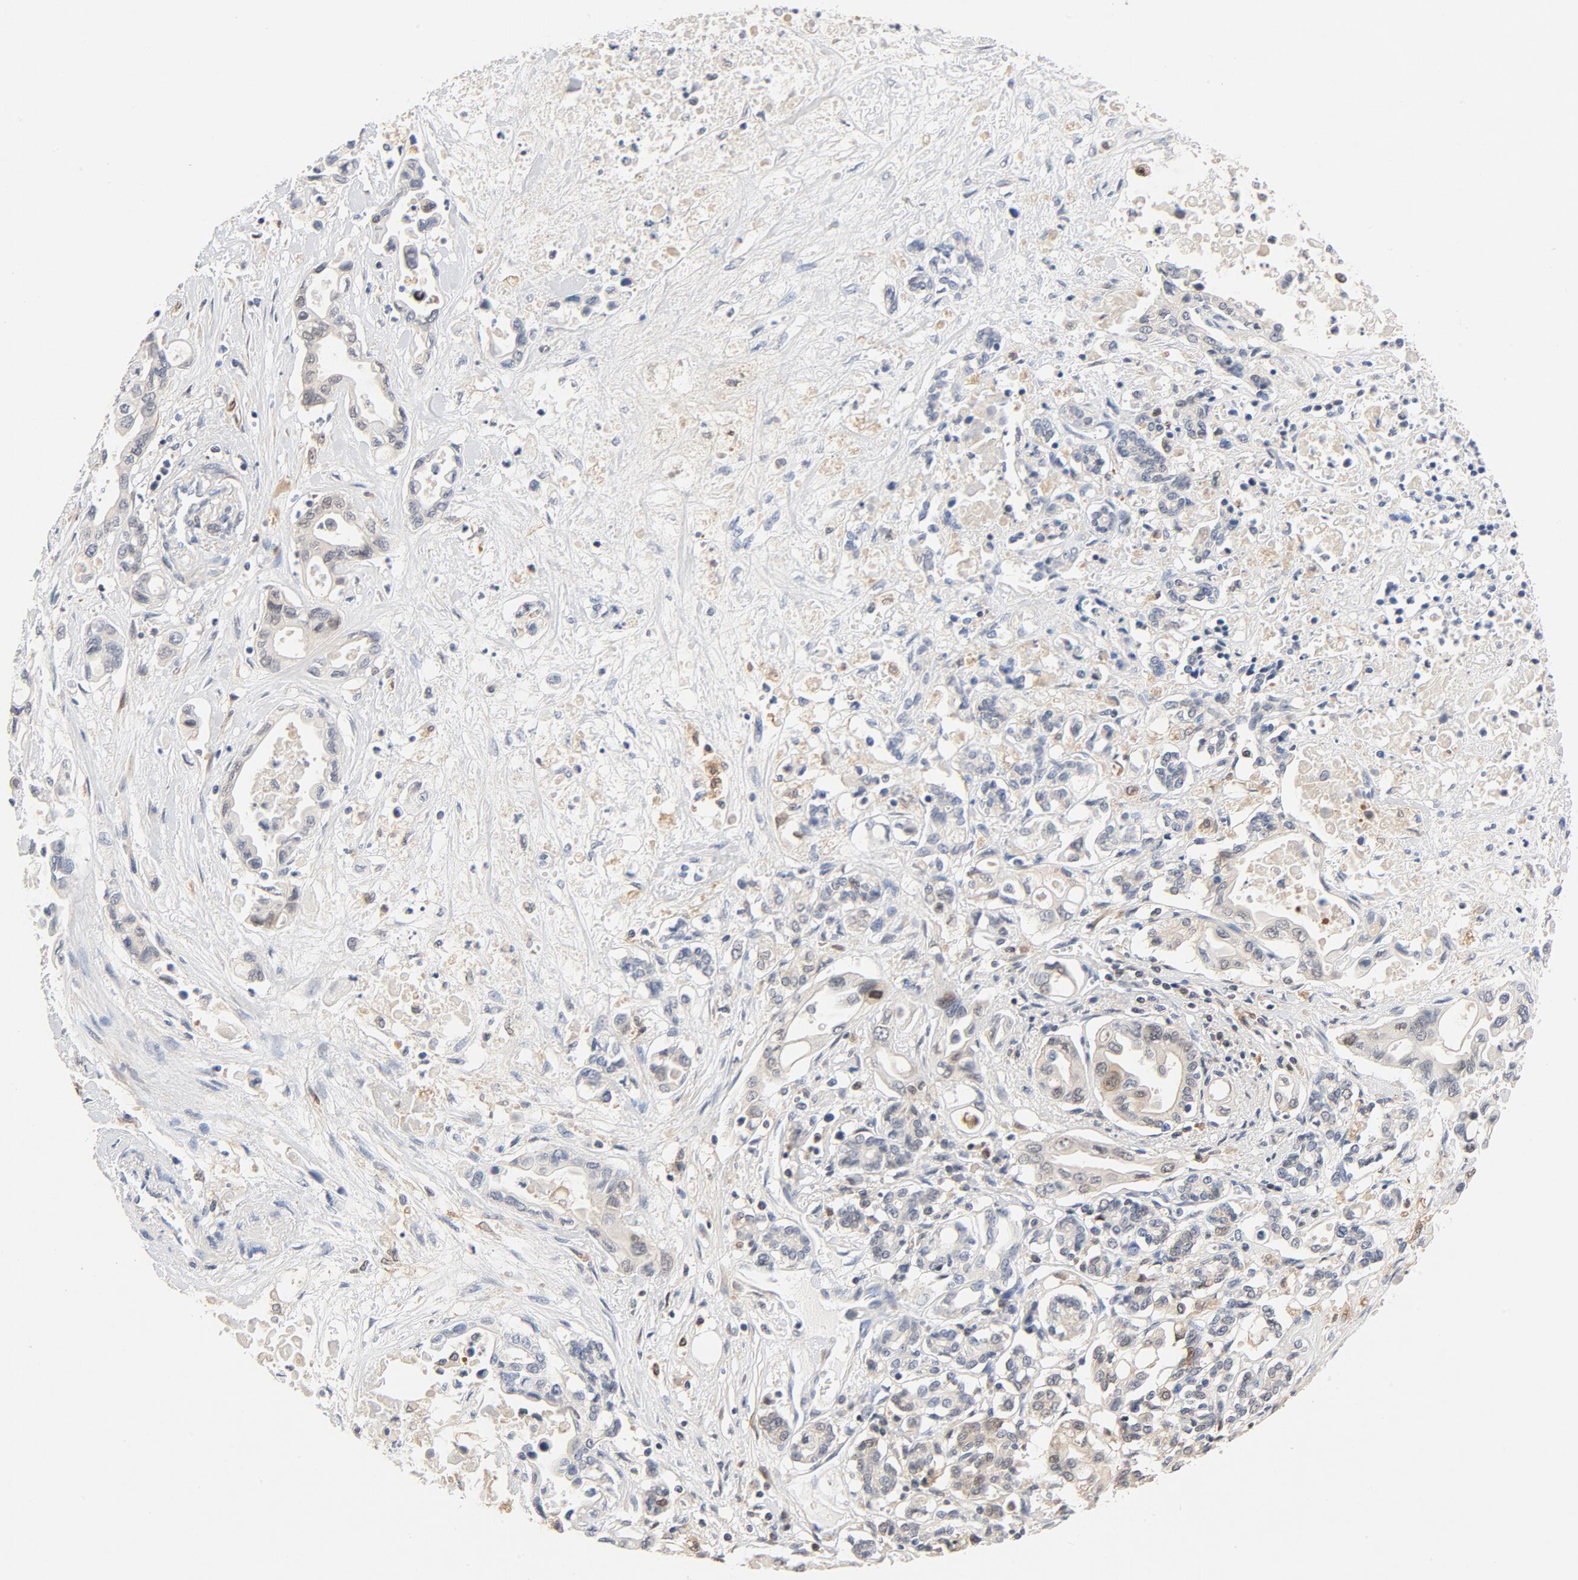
{"staining": {"intensity": "negative", "quantity": "none", "location": "none"}, "tissue": "pancreatic cancer", "cell_type": "Tumor cells", "image_type": "cancer", "snomed": [{"axis": "morphology", "description": "Adenocarcinoma, NOS"}, {"axis": "topography", "description": "Pancreas"}], "caption": "Tumor cells are negative for protein expression in human pancreatic cancer (adenocarcinoma).", "gene": "STAT1", "patient": {"sex": "female", "age": 57}}